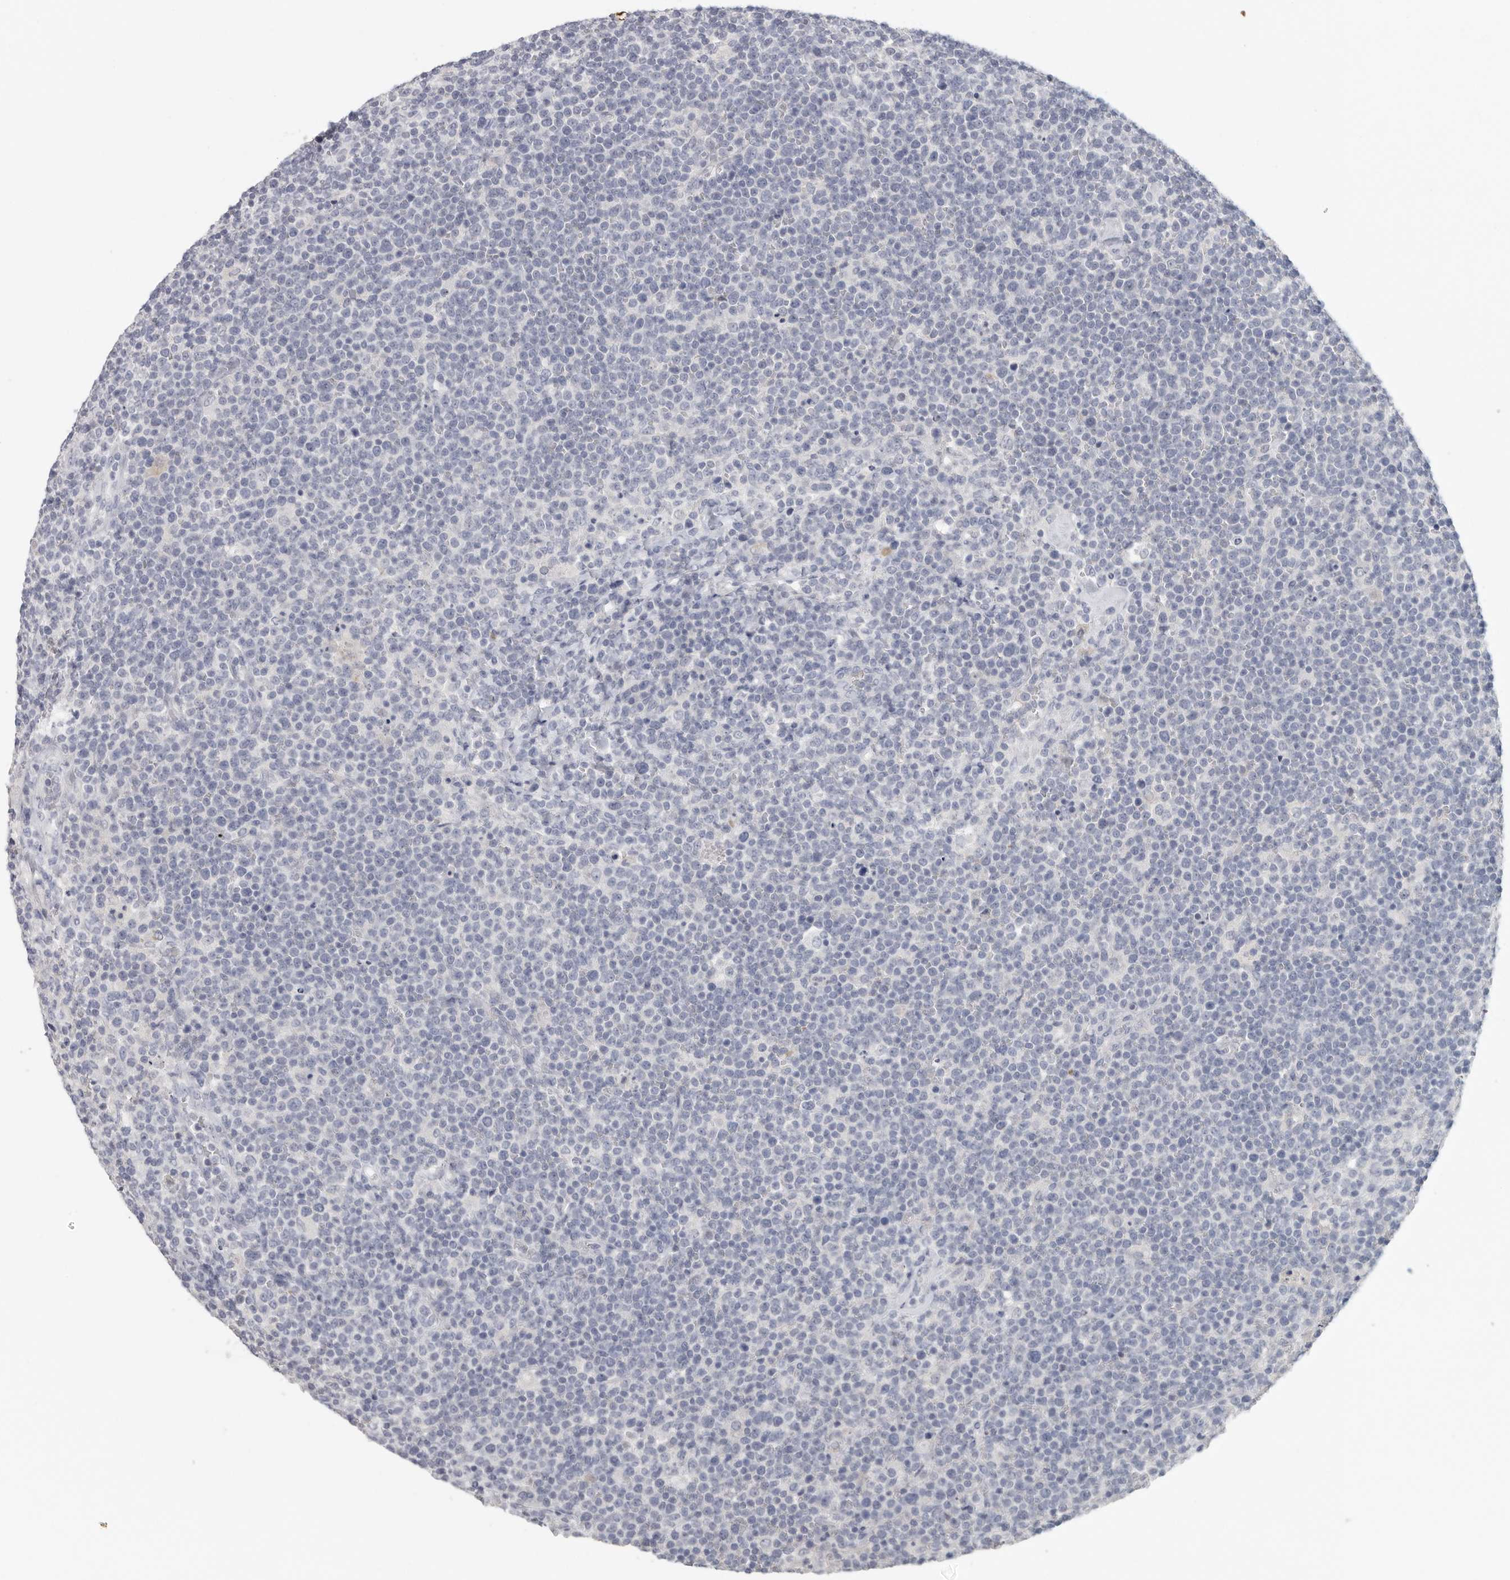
{"staining": {"intensity": "negative", "quantity": "none", "location": "none"}, "tissue": "lymphoma", "cell_type": "Tumor cells", "image_type": "cancer", "snomed": [{"axis": "morphology", "description": "Malignant lymphoma, non-Hodgkin's type, High grade"}, {"axis": "topography", "description": "Lymph node"}], "caption": "Micrograph shows no protein positivity in tumor cells of high-grade malignant lymphoma, non-Hodgkin's type tissue.", "gene": "DNAJC11", "patient": {"sex": "male", "age": 61}}